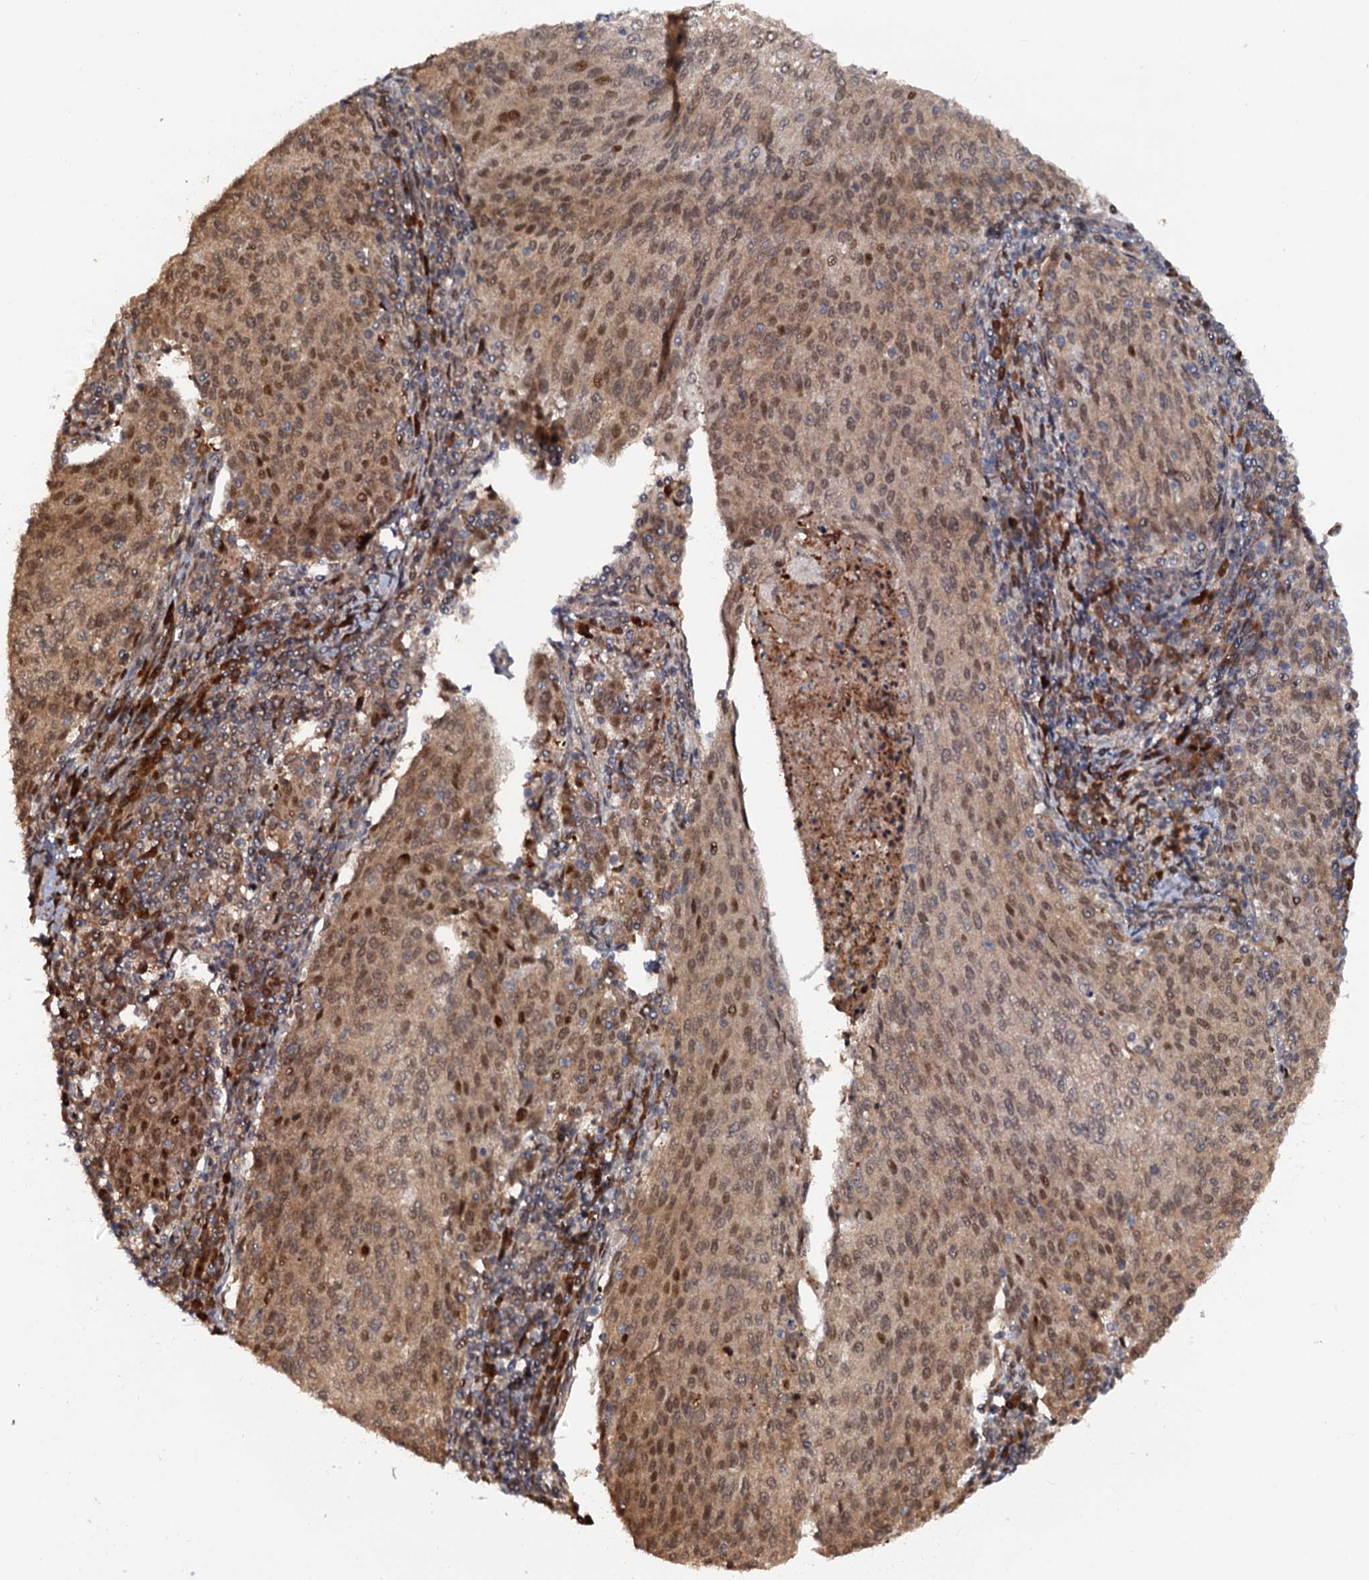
{"staining": {"intensity": "moderate", "quantity": ">75%", "location": "cytoplasmic/membranous,nuclear"}, "tissue": "cervical cancer", "cell_type": "Tumor cells", "image_type": "cancer", "snomed": [{"axis": "morphology", "description": "Squamous cell carcinoma, NOS"}, {"axis": "topography", "description": "Cervix"}], "caption": "Moderate cytoplasmic/membranous and nuclear protein staining is identified in about >75% of tumor cells in cervical squamous cell carcinoma.", "gene": "CDC23", "patient": {"sex": "female", "age": 46}}